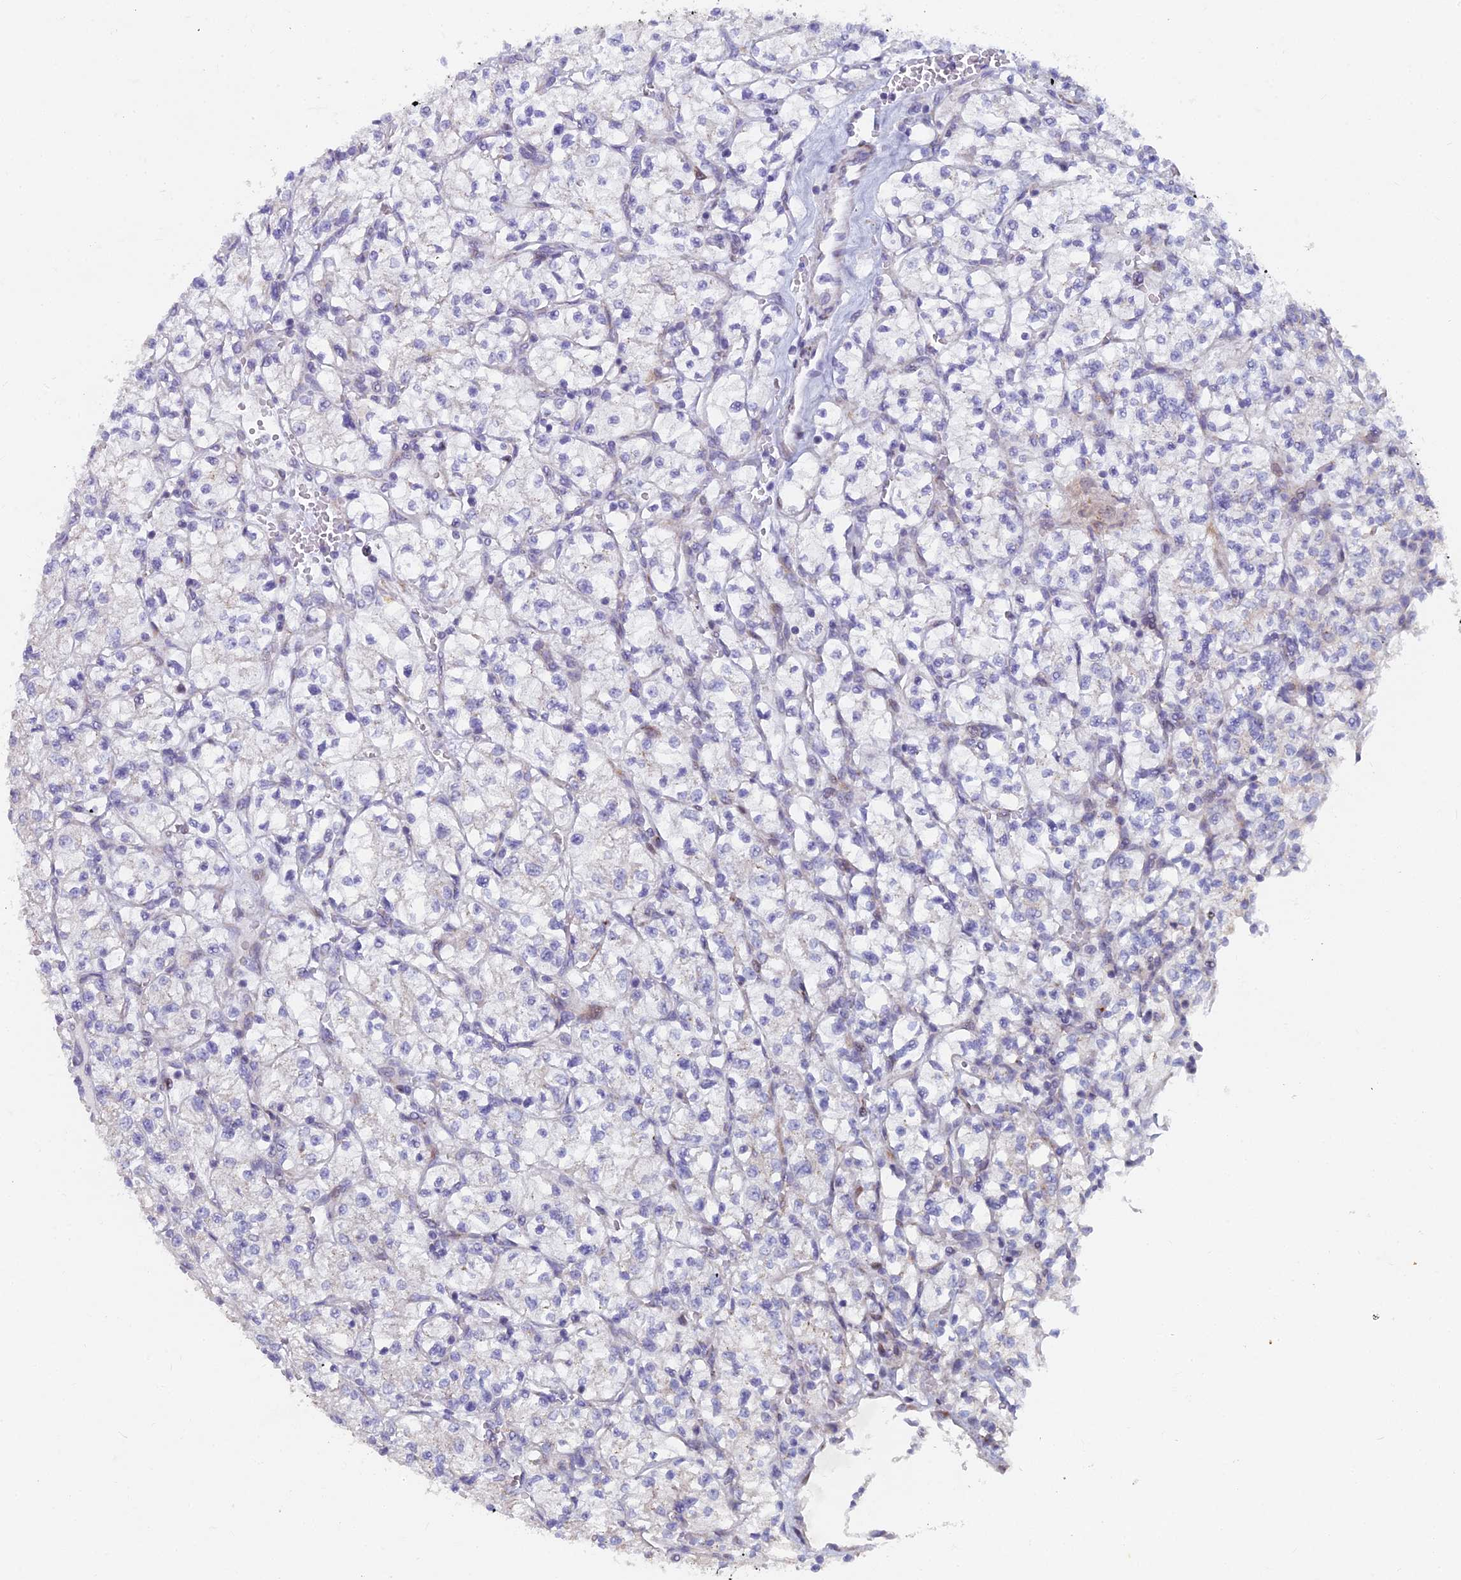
{"staining": {"intensity": "negative", "quantity": "none", "location": "none"}, "tissue": "renal cancer", "cell_type": "Tumor cells", "image_type": "cancer", "snomed": [{"axis": "morphology", "description": "Adenocarcinoma, NOS"}, {"axis": "topography", "description": "Kidney"}], "caption": "Human renal cancer stained for a protein using immunohistochemistry (IHC) displays no positivity in tumor cells.", "gene": "B9D2", "patient": {"sex": "female", "age": 64}}